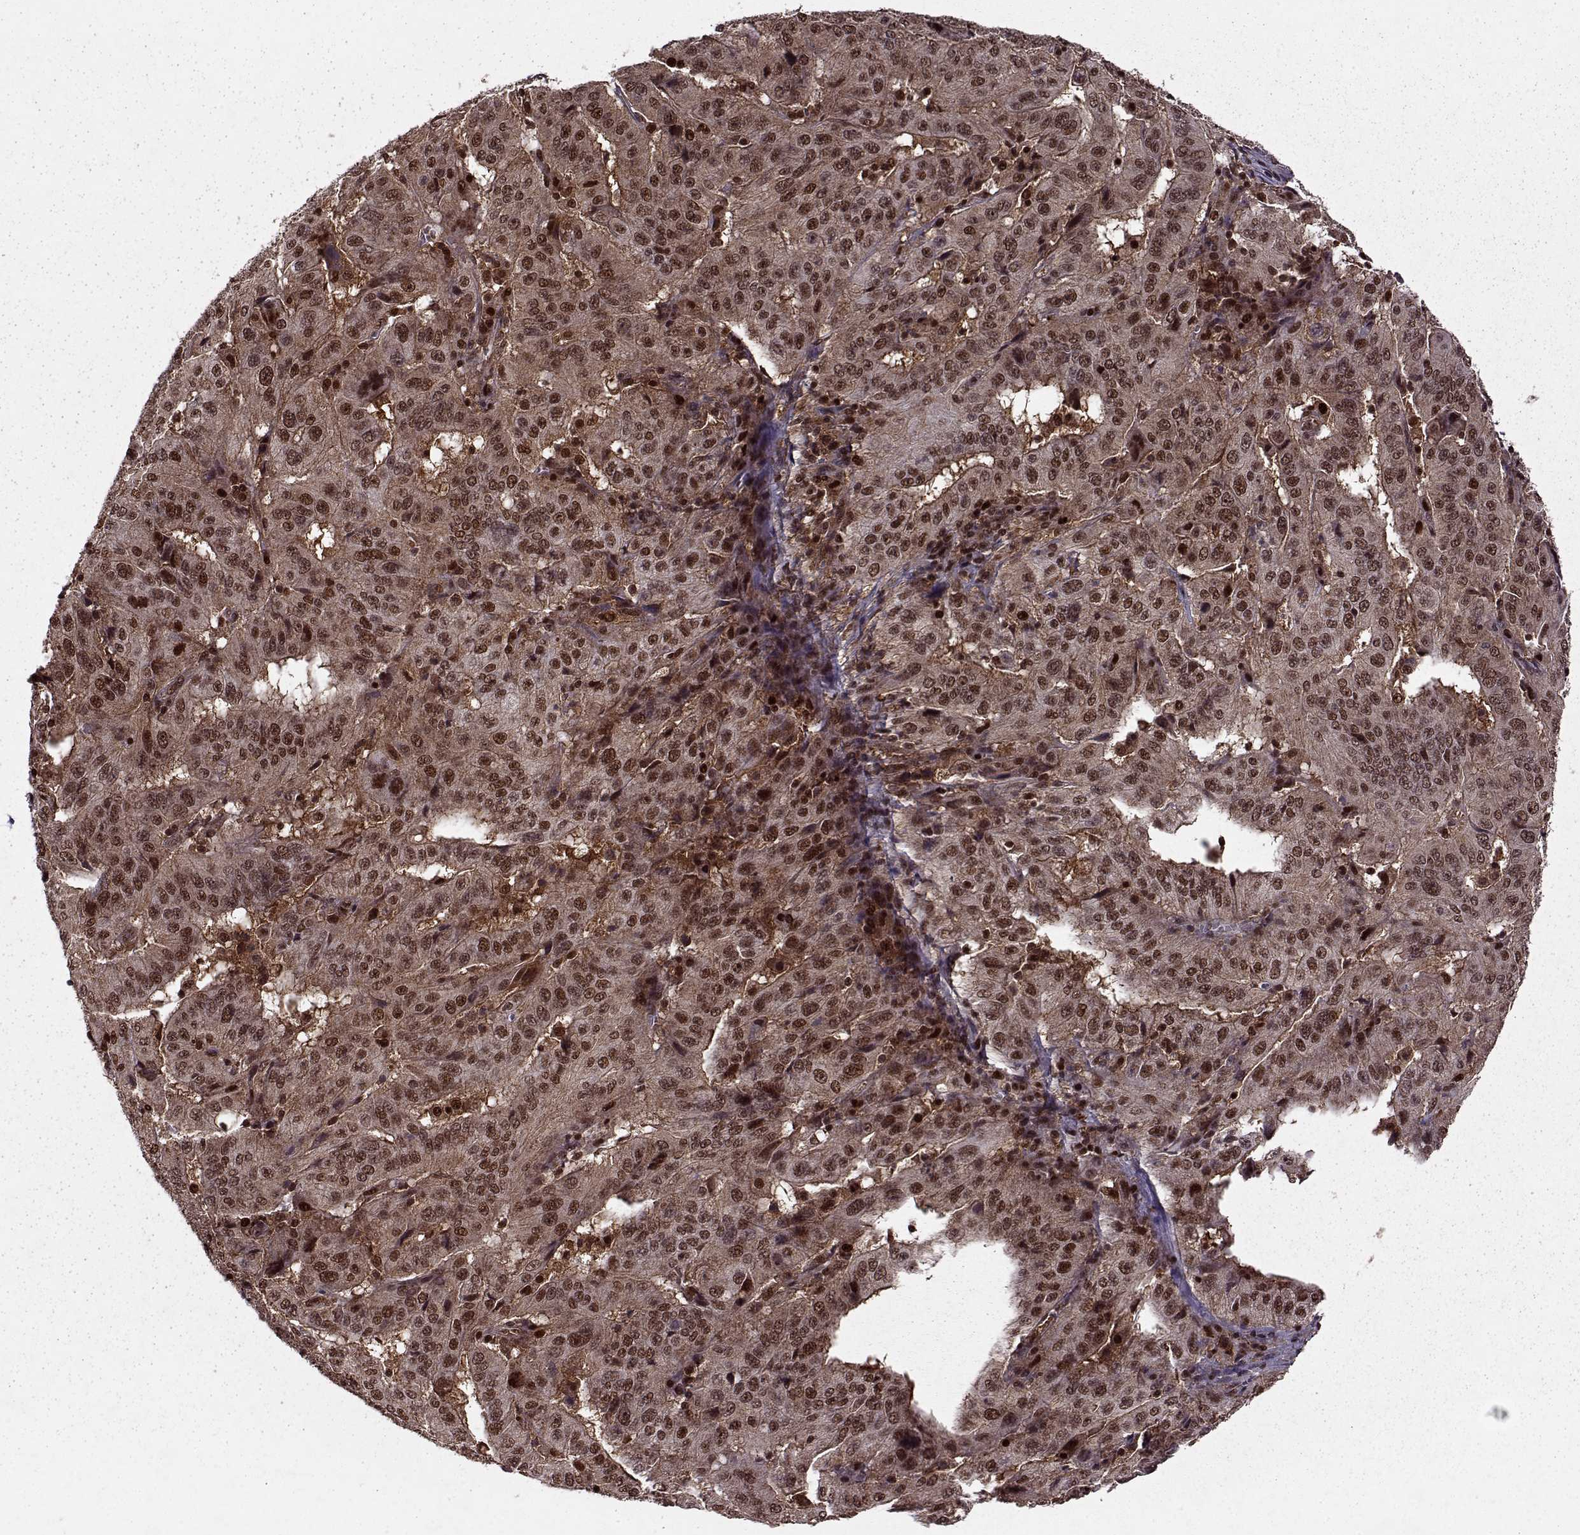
{"staining": {"intensity": "strong", "quantity": ">75%", "location": "cytoplasmic/membranous,nuclear"}, "tissue": "pancreatic cancer", "cell_type": "Tumor cells", "image_type": "cancer", "snomed": [{"axis": "morphology", "description": "Adenocarcinoma, NOS"}, {"axis": "topography", "description": "Pancreas"}], "caption": "Adenocarcinoma (pancreatic) tissue reveals strong cytoplasmic/membranous and nuclear expression in approximately >75% of tumor cells, visualized by immunohistochemistry.", "gene": "PSMA7", "patient": {"sex": "male", "age": 63}}